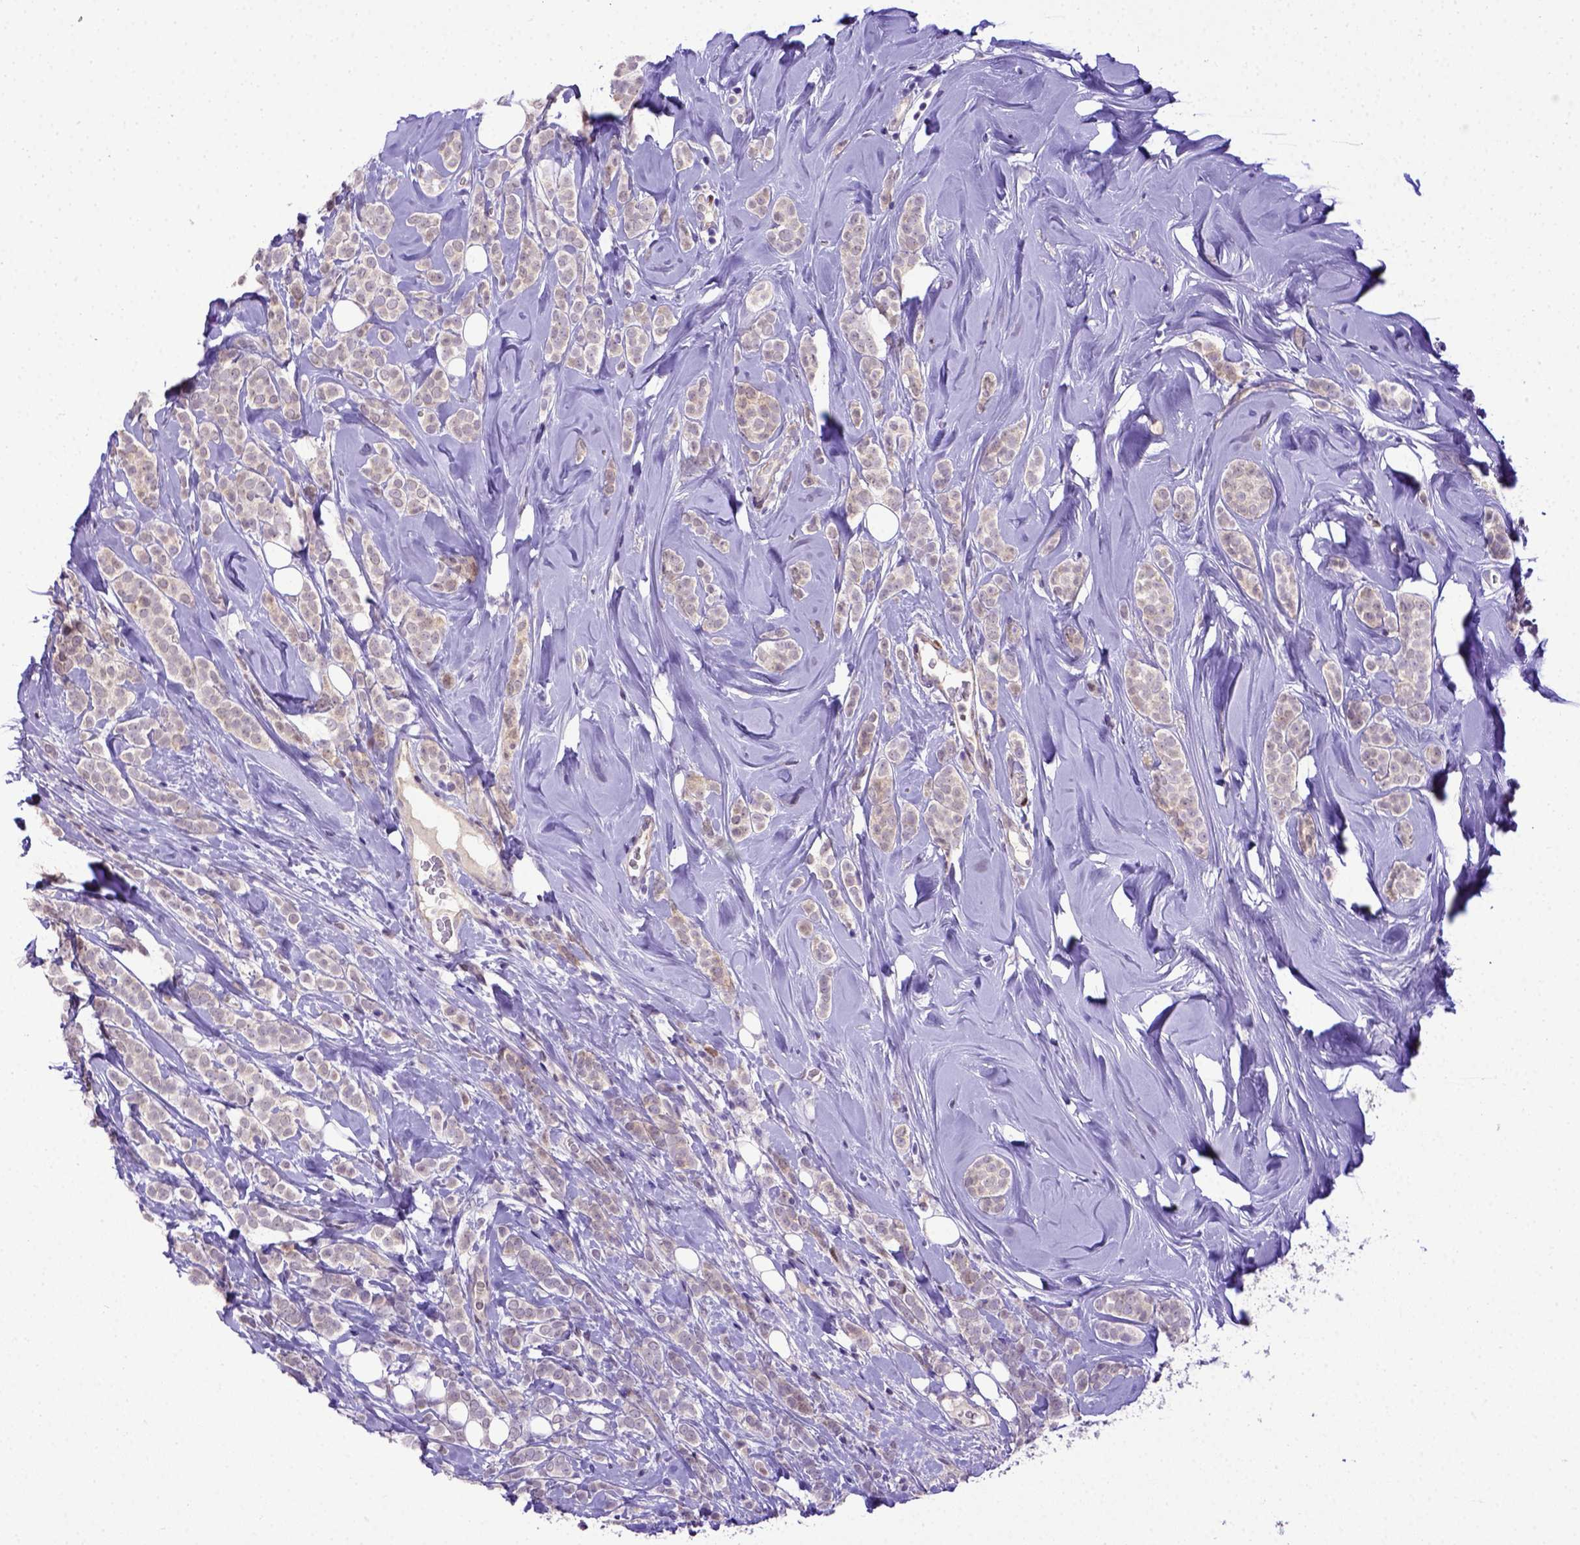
{"staining": {"intensity": "negative", "quantity": "none", "location": "none"}, "tissue": "breast cancer", "cell_type": "Tumor cells", "image_type": "cancer", "snomed": [{"axis": "morphology", "description": "Lobular carcinoma"}, {"axis": "topography", "description": "Breast"}], "caption": "IHC image of breast cancer (lobular carcinoma) stained for a protein (brown), which reveals no staining in tumor cells. (Immunohistochemistry (ihc), brightfield microscopy, high magnification).", "gene": "BTN1A1", "patient": {"sex": "female", "age": 49}}